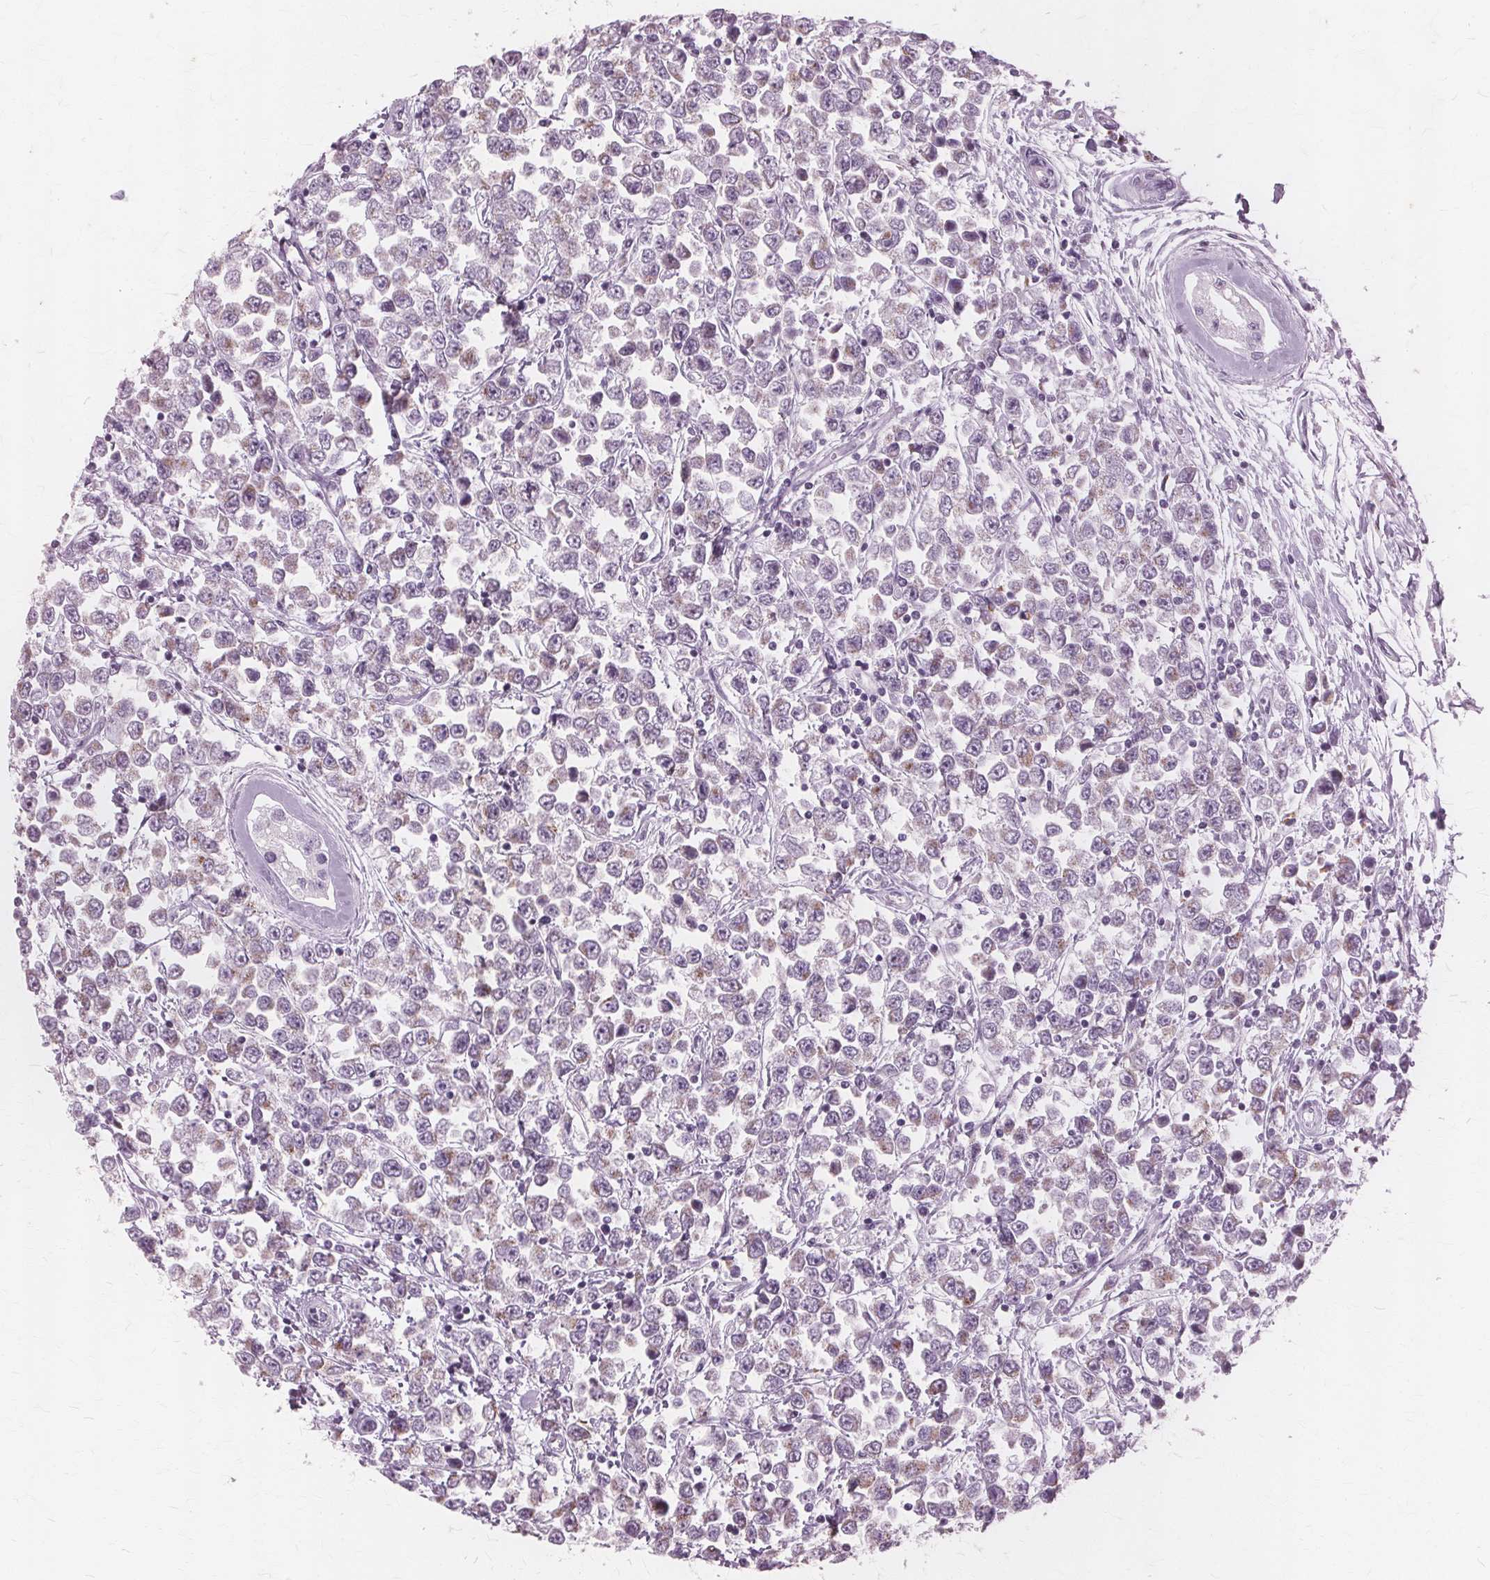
{"staining": {"intensity": "weak", "quantity": "<25%", "location": "cytoplasmic/membranous"}, "tissue": "testis cancer", "cell_type": "Tumor cells", "image_type": "cancer", "snomed": [{"axis": "morphology", "description": "Seminoma, NOS"}, {"axis": "topography", "description": "Testis"}], "caption": "High power microscopy image of an IHC image of testis cancer, revealing no significant staining in tumor cells.", "gene": "DNASE2", "patient": {"sex": "male", "age": 34}}